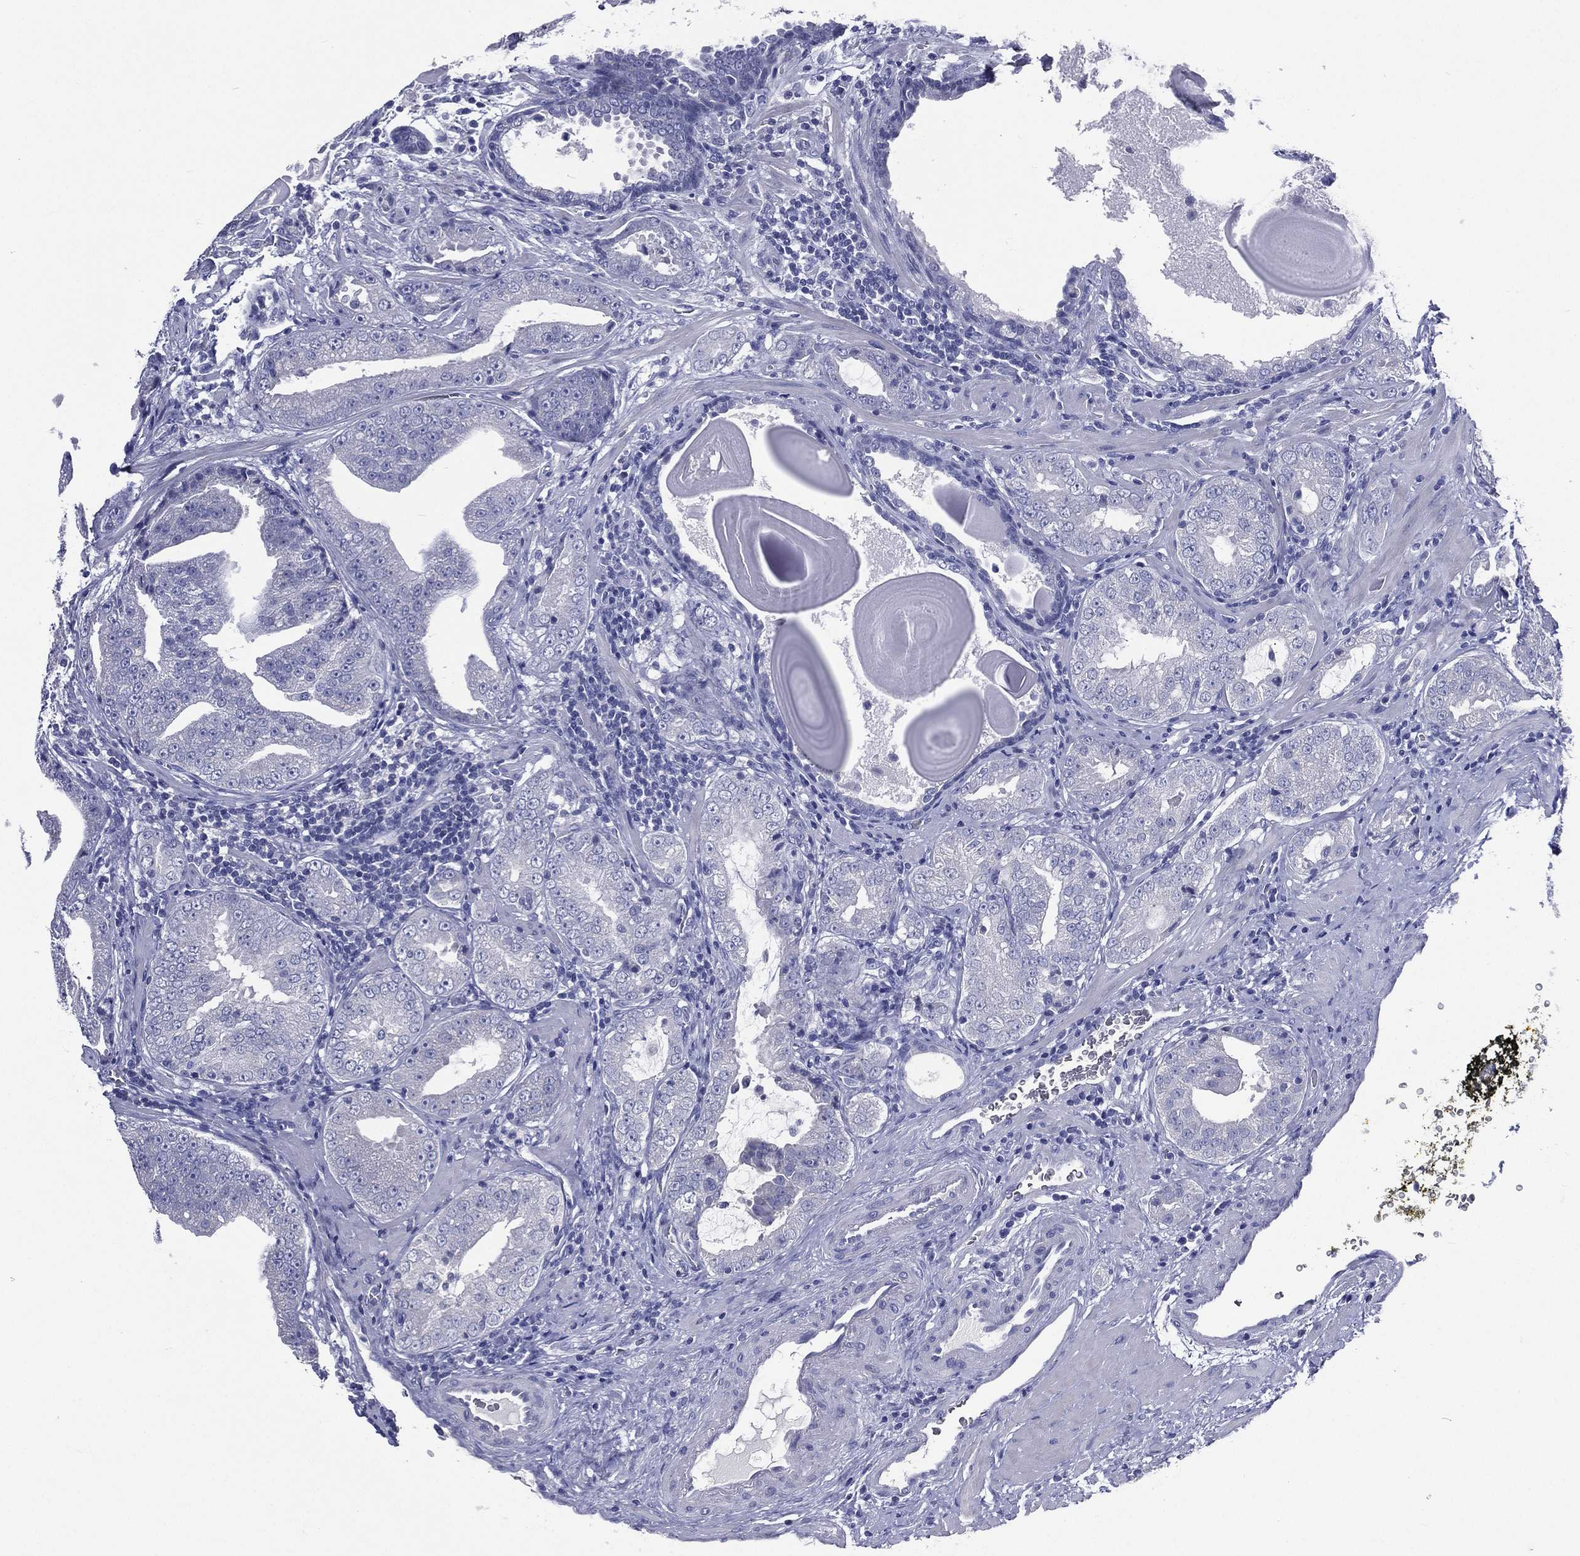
{"staining": {"intensity": "negative", "quantity": "none", "location": "none"}, "tissue": "prostate cancer", "cell_type": "Tumor cells", "image_type": "cancer", "snomed": [{"axis": "morphology", "description": "Adenocarcinoma, Low grade"}, {"axis": "topography", "description": "Prostate"}], "caption": "An image of low-grade adenocarcinoma (prostate) stained for a protein displays no brown staining in tumor cells. Brightfield microscopy of immunohistochemistry (IHC) stained with DAB (brown) and hematoxylin (blue), captured at high magnification.", "gene": "TGM1", "patient": {"sex": "male", "age": 62}}